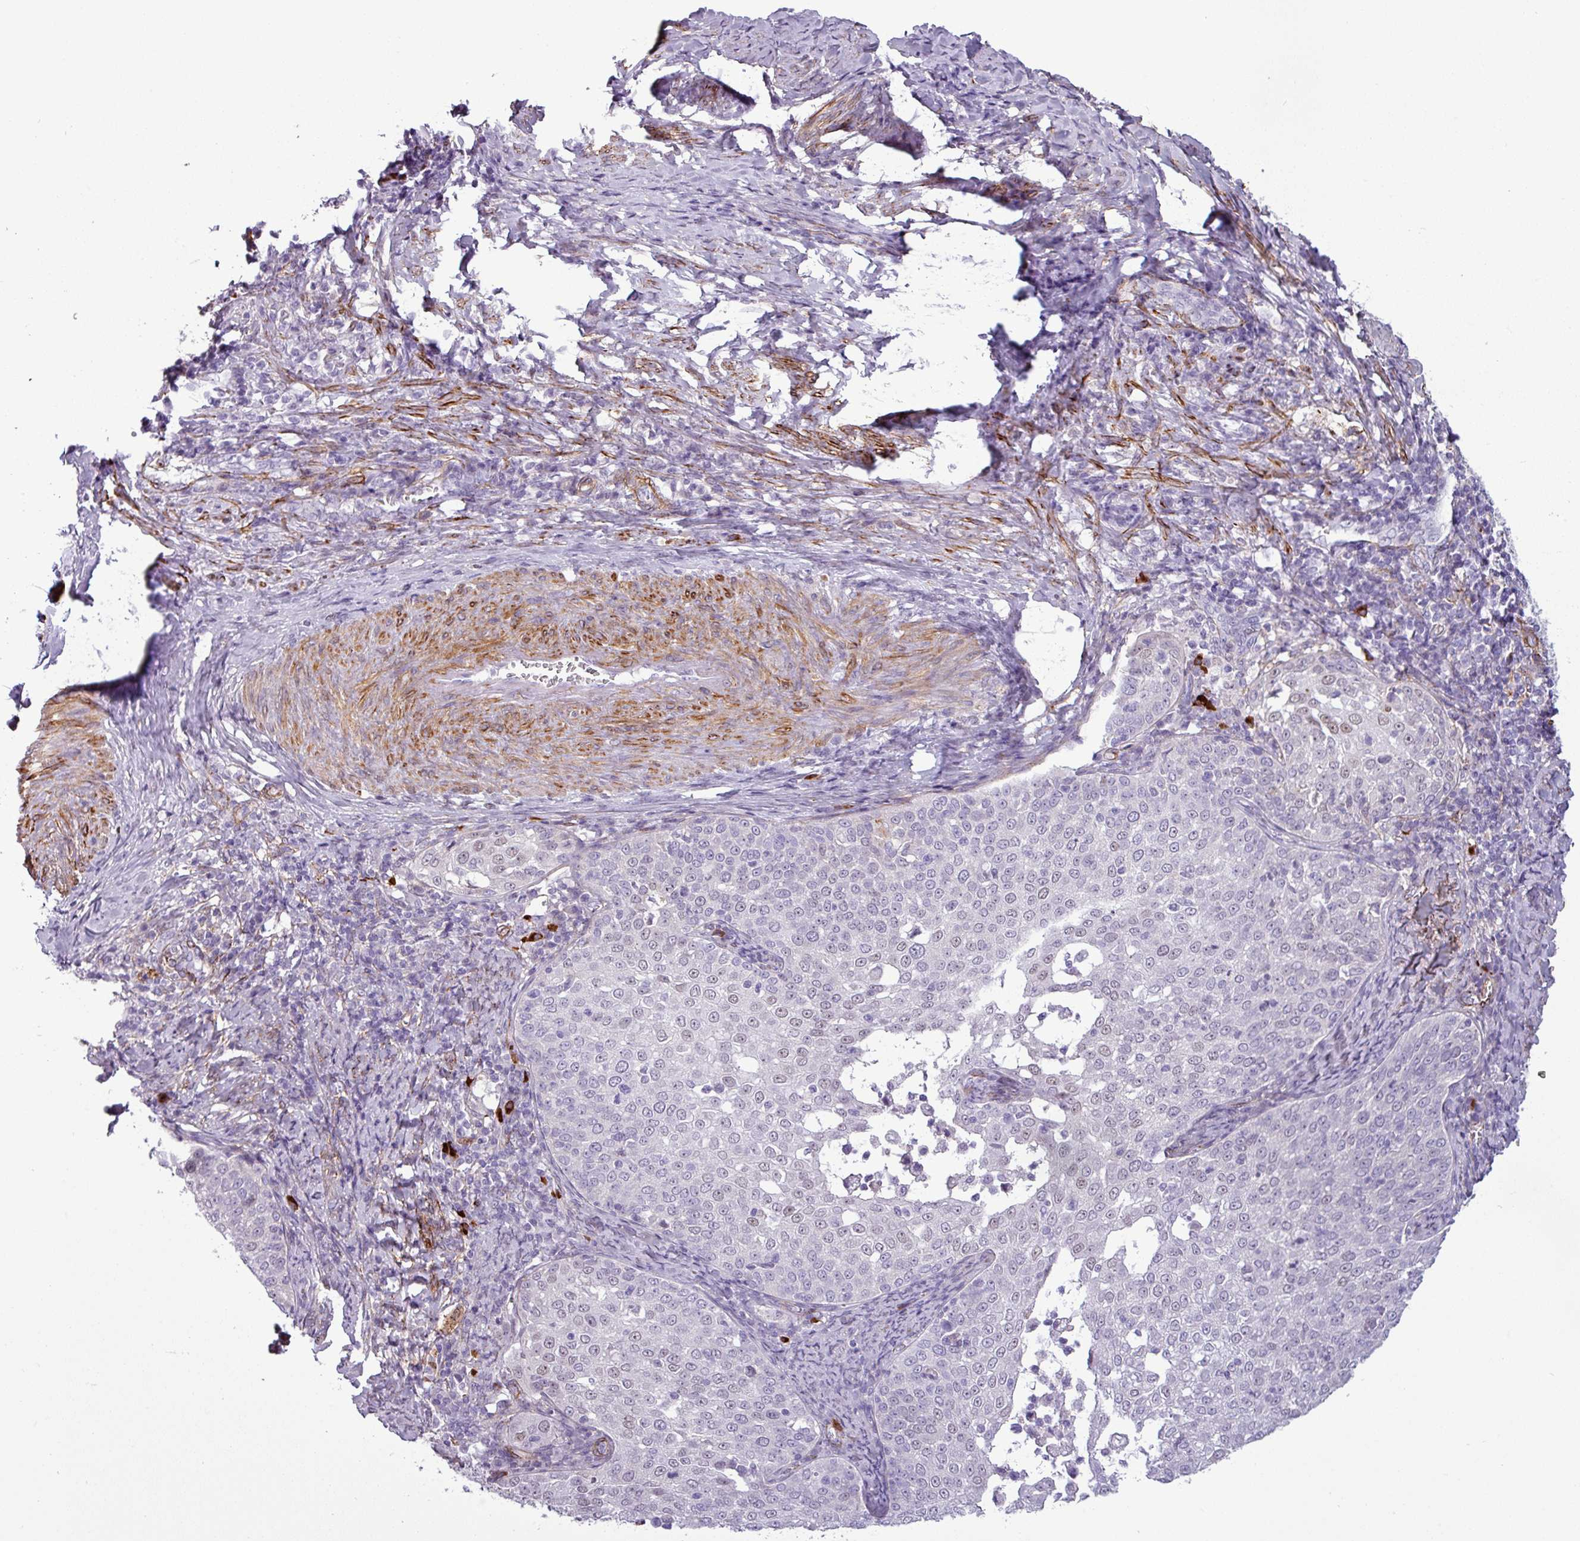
{"staining": {"intensity": "weak", "quantity": "25%-75%", "location": "nuclear"}, "tissue": "cervical cancer", "cell_type": "Tumor cells", "image_type": "cancer", "snomed": [{"axis": "morphology", "description": "Squamous cell carcinoma, NOS"}, {"axis": "topography", "description": "Cervix"}], "caption": "A brown stain highlights weak nuclear staining of a protein in human cervical squamous cell carcinoma tumor cells.", "gene": "ATP10A", "patient": {"sex": "female", "age": 57}}